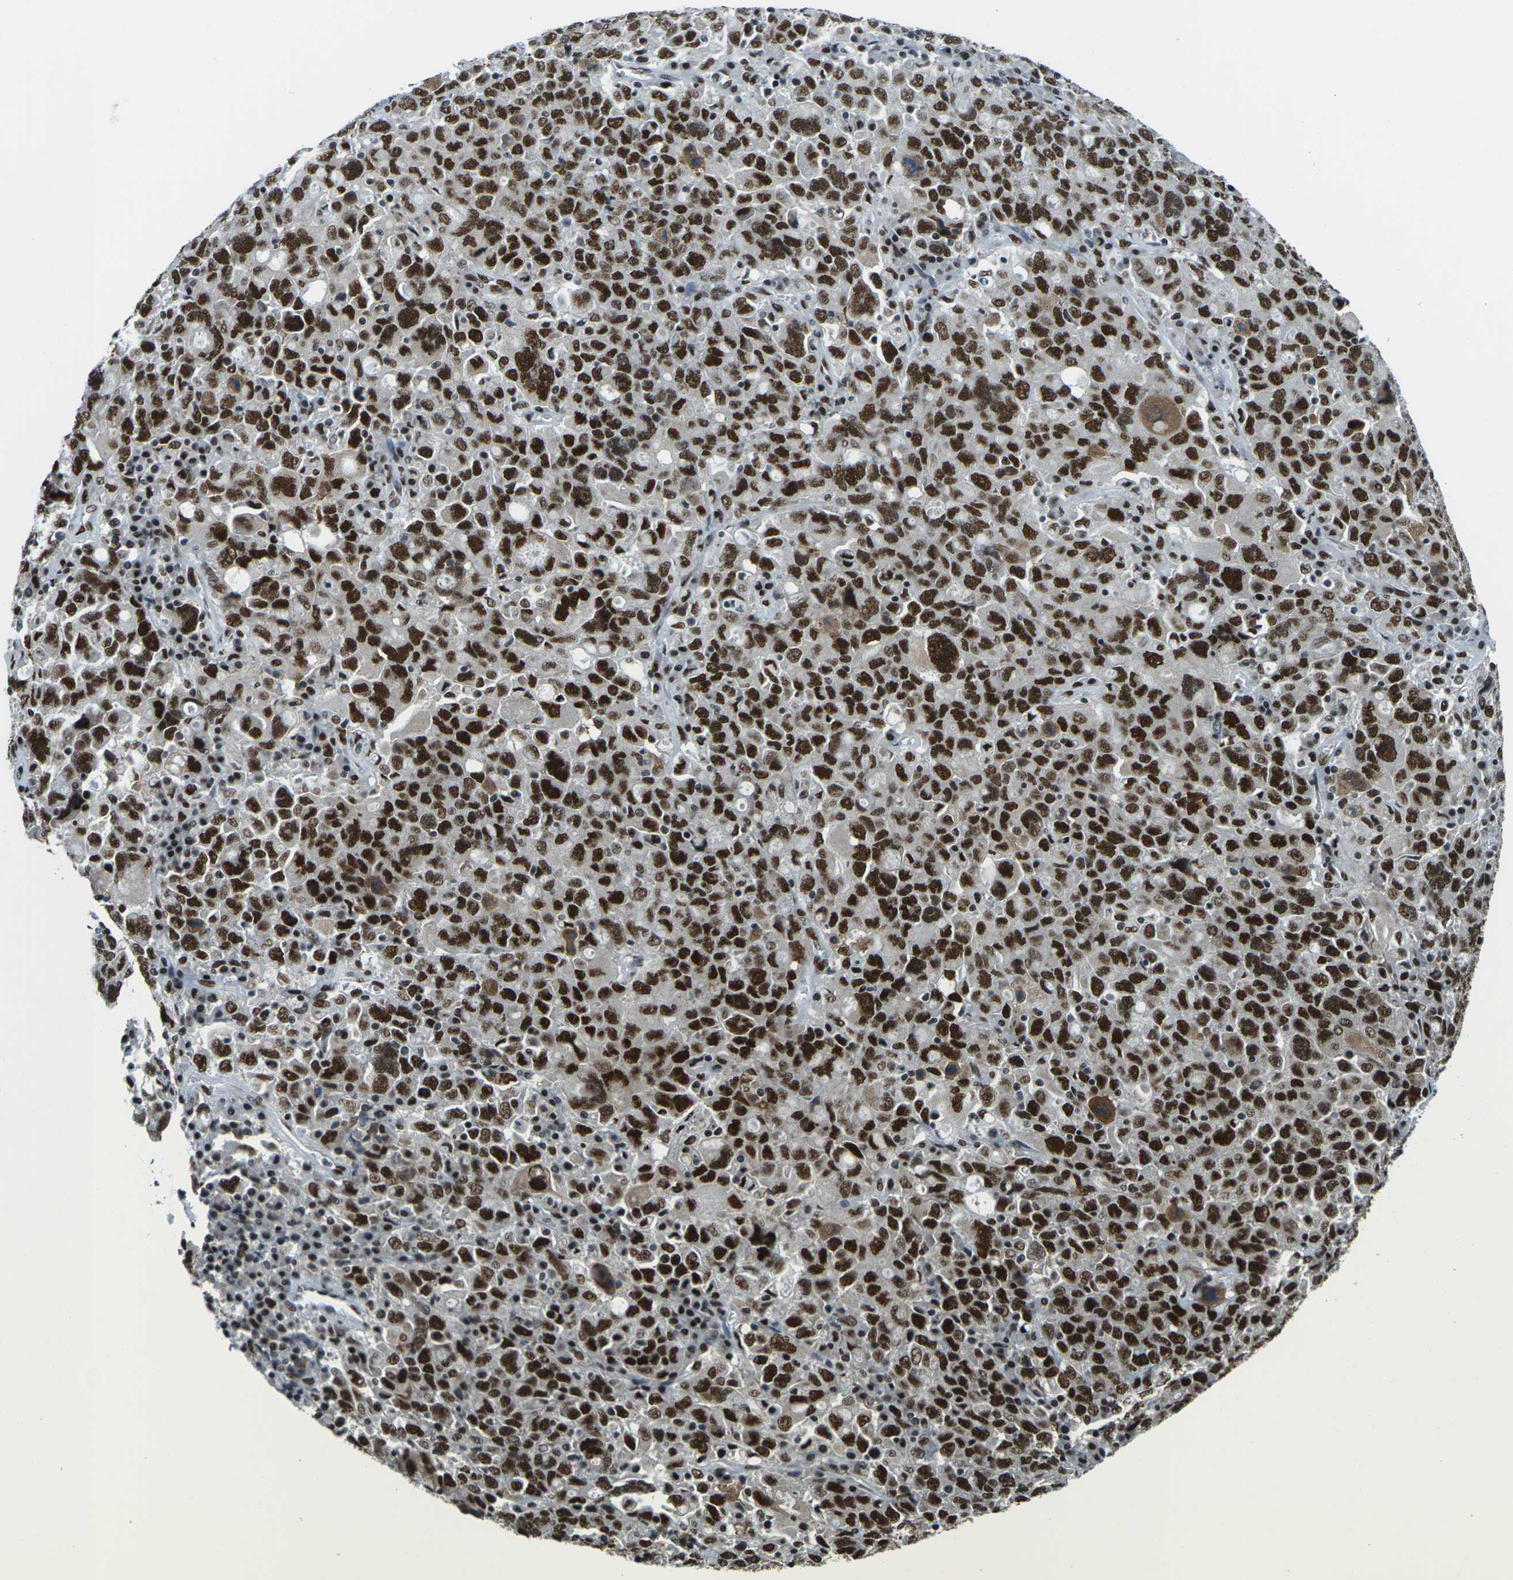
{"staining": {"intensity": "strong", "quantity": ">75%", "location": "nuclear"}, "tissue": "ovarian cancer", "cell_type": "Tumor cells", "image_type": "cancer", "snomed": [{"axis": "morphology", "description": "Carcinoma, endometroid"}, {"axis": "topography", "description": "Ovary"}], "caption": "DAB (3,3'-diaminobenzidine) immunohistochemical staining of ovarian cancer (endometroid carcinoma) exhibits strong nuclear protein expression in about >75% of tumor cells.", "gene": "PSME3", "patient": {"sex": "female", "age": 62}}